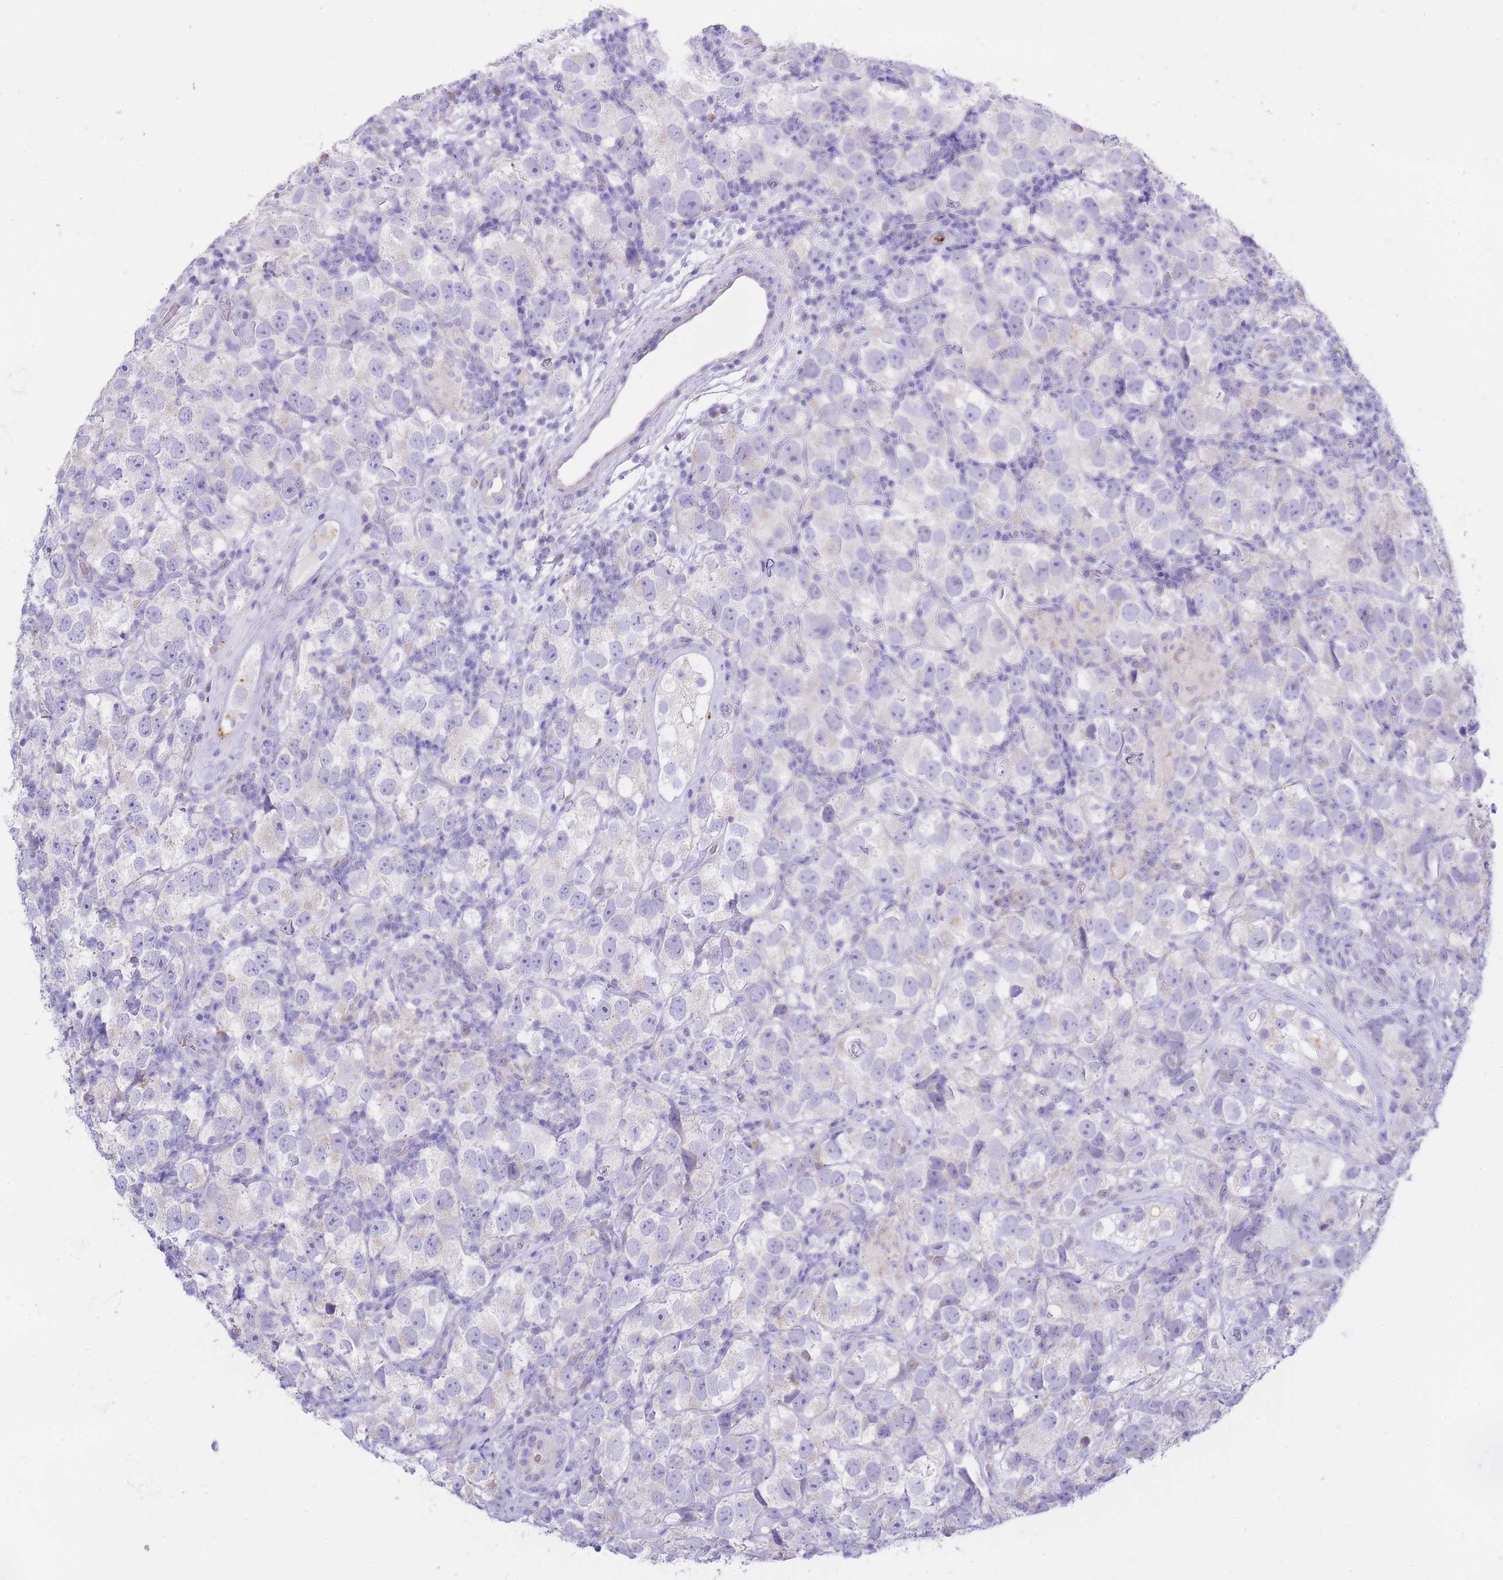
{"staining": {"intensity": "negative", "quantity": "none", "location": "none"}, "tissue": "testis cancer", "cell_type": "Tumor cells", "image_type": "cancer", "snomed": [{"axis": "morphology", "description": "Seminoma, NOS"}, {"axis": "topography", "description": "Testis"}], "caption": "Immunohistochemistry (IHC) image of seminoma (testis) stained for a protein (brown), which shows no positivity in tumor cells.", "gene": "CENPM", "patient": {"sex": "male", "age": 26}}